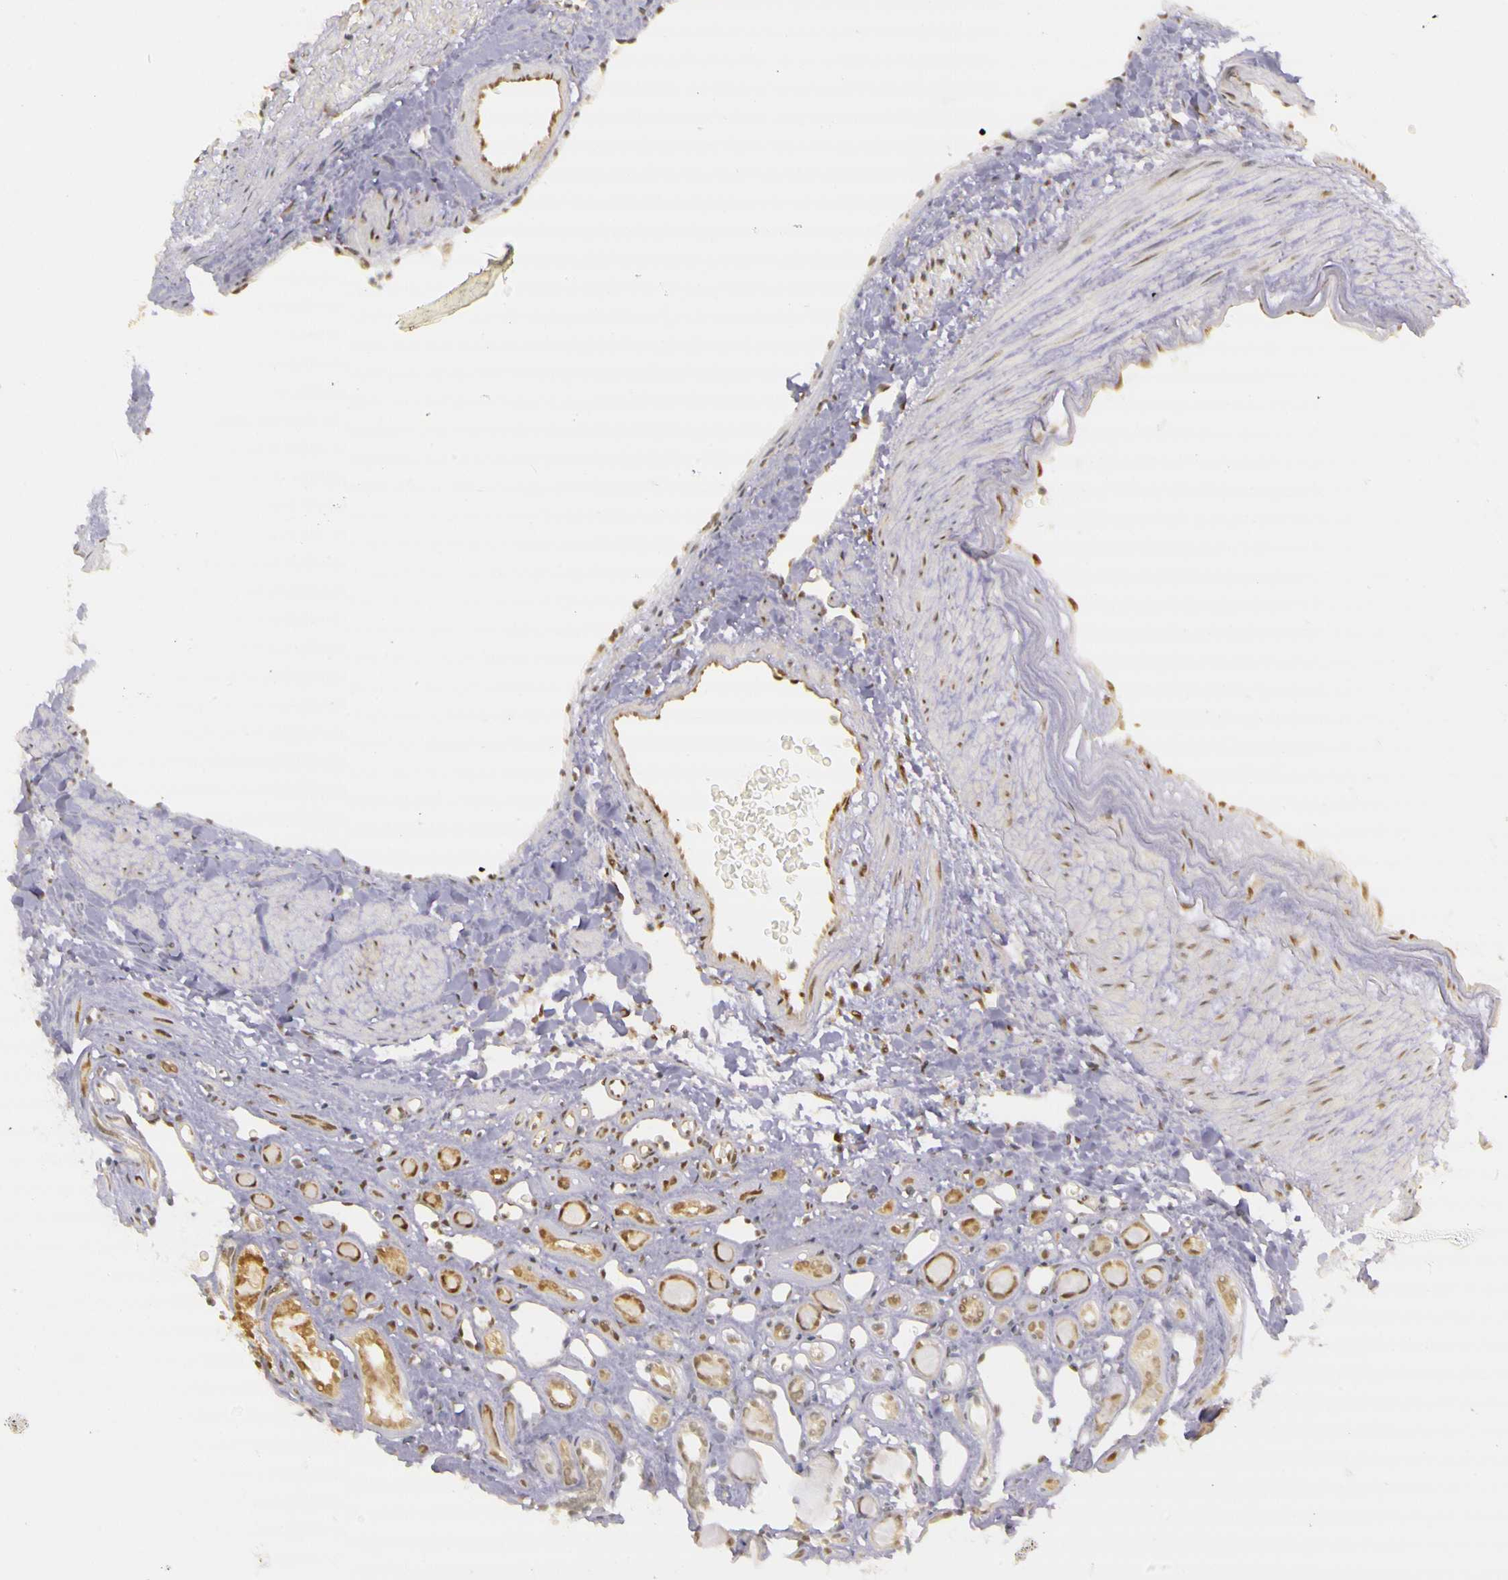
{"staining": {"intensity": "weak", "quantity": ">75%", "location": "cytoplasmic/membranous,nuclear"}, "tissue": "renal cancer", "cell_type": "Tumor cells", "image_type": "cancer", "snomed": [{"axis": "morphology", "description": "Adenocarcinoma, NOS"}, {"axis": "topography", "description": "Kidney"}], "caption": "A low amount of weak cytoplasmic/membranous and nuclear positivity is appreciated in about >75% of tumor cells in adenocarcinoma (renal) tissue.", "gene": "WDR13", "patient": {"sex": "female", "age": 60}}